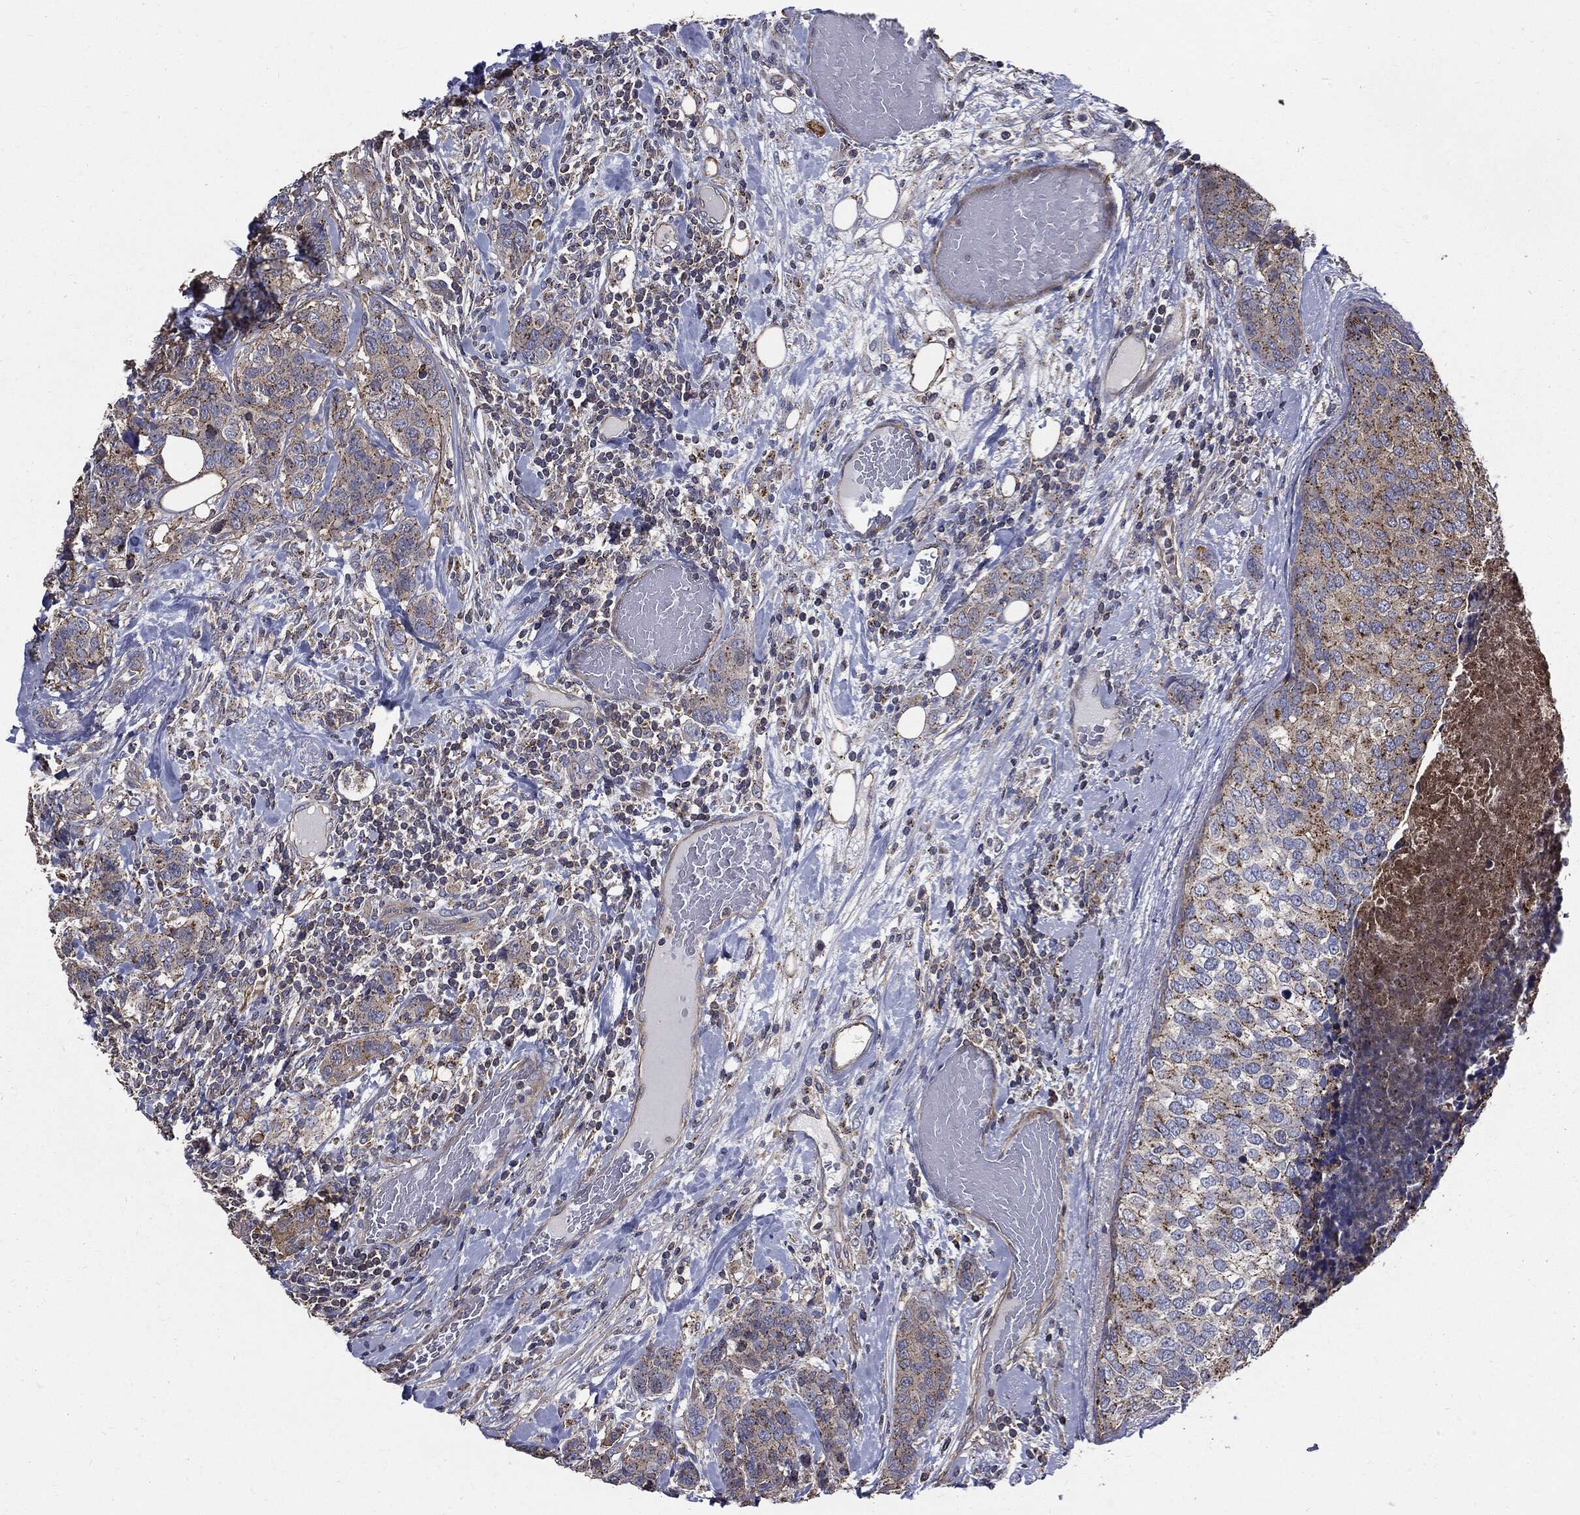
{"staining": {"intensity": "moderate", "quantity": "25%-75%", "location": "cytoplasmic/membranous"}, "tissue": "breast cancer", "cell_type": "Tumor cells", "image_type": "cancer", "snomed": [{"axis": "morphology", "description": "Lobular carcinoma"}, {"axis": "topography", "description": "Breast"}], "caption": "A brown stain shows moderate cytoplasmic/membranous expression of a protein in human breast lobular carcinoma tumor cells.", "gene": "PDCD6IP", "patient": {"sex": "female", "age": 59}}